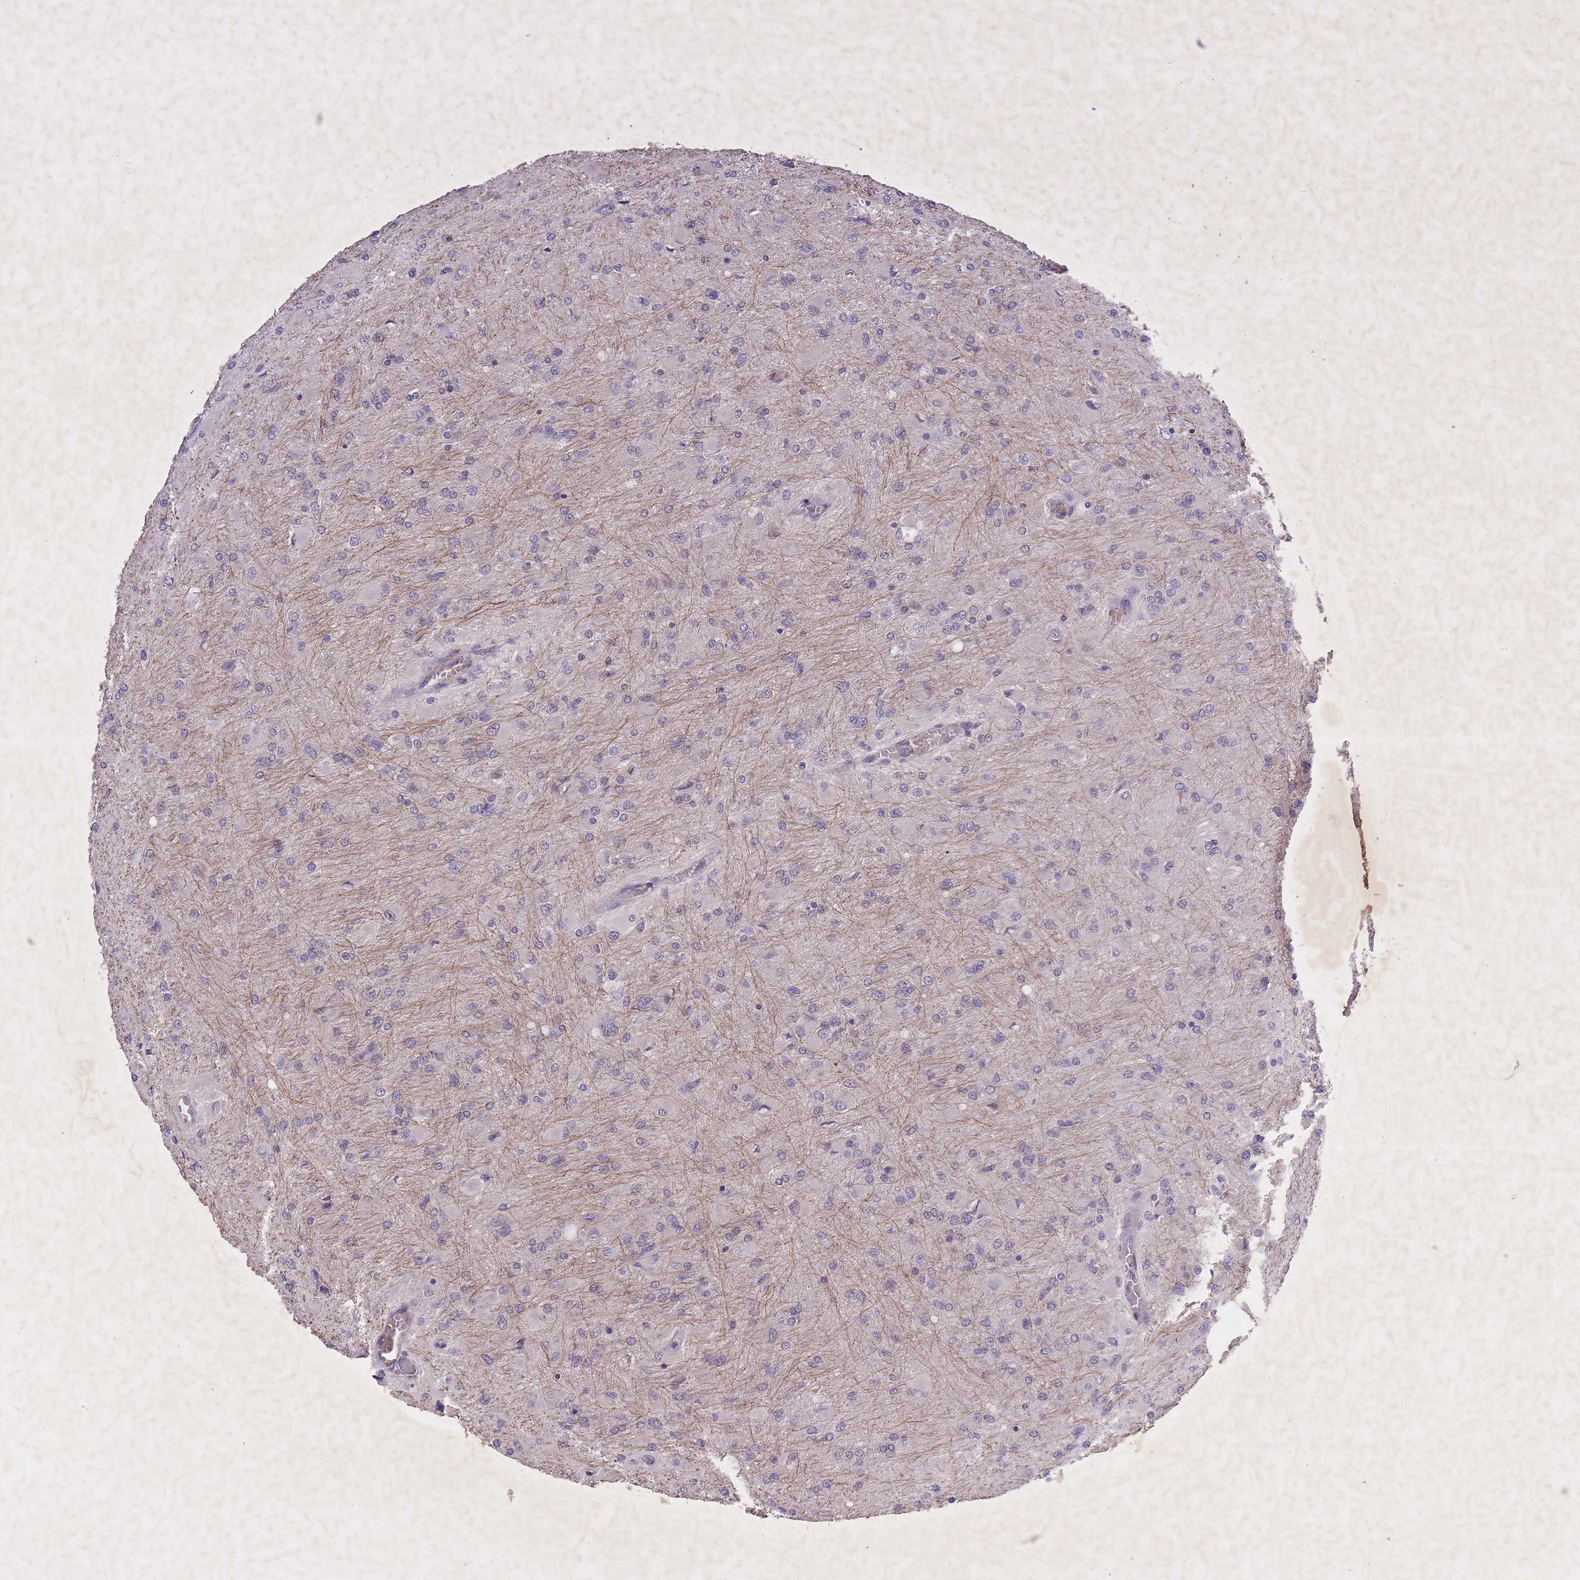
{"staining": {"intensity": "negative", "quantity": "none", "location": "none"}, "tissue": "glioma", "cell_type": "Tumor cells", "image_type": "cancer", "snomed": [{"axis": "morphology", "description": "Glioma, malignant, High grade"}, {"axis": "topography", "description": "Cerebral cortex"}], "caption": "Photomicrograph shows no protein positivity in tumor cells of glioma tissue.", "gene": "CBX6", "patient": {"sex": "female", "age": 36}}